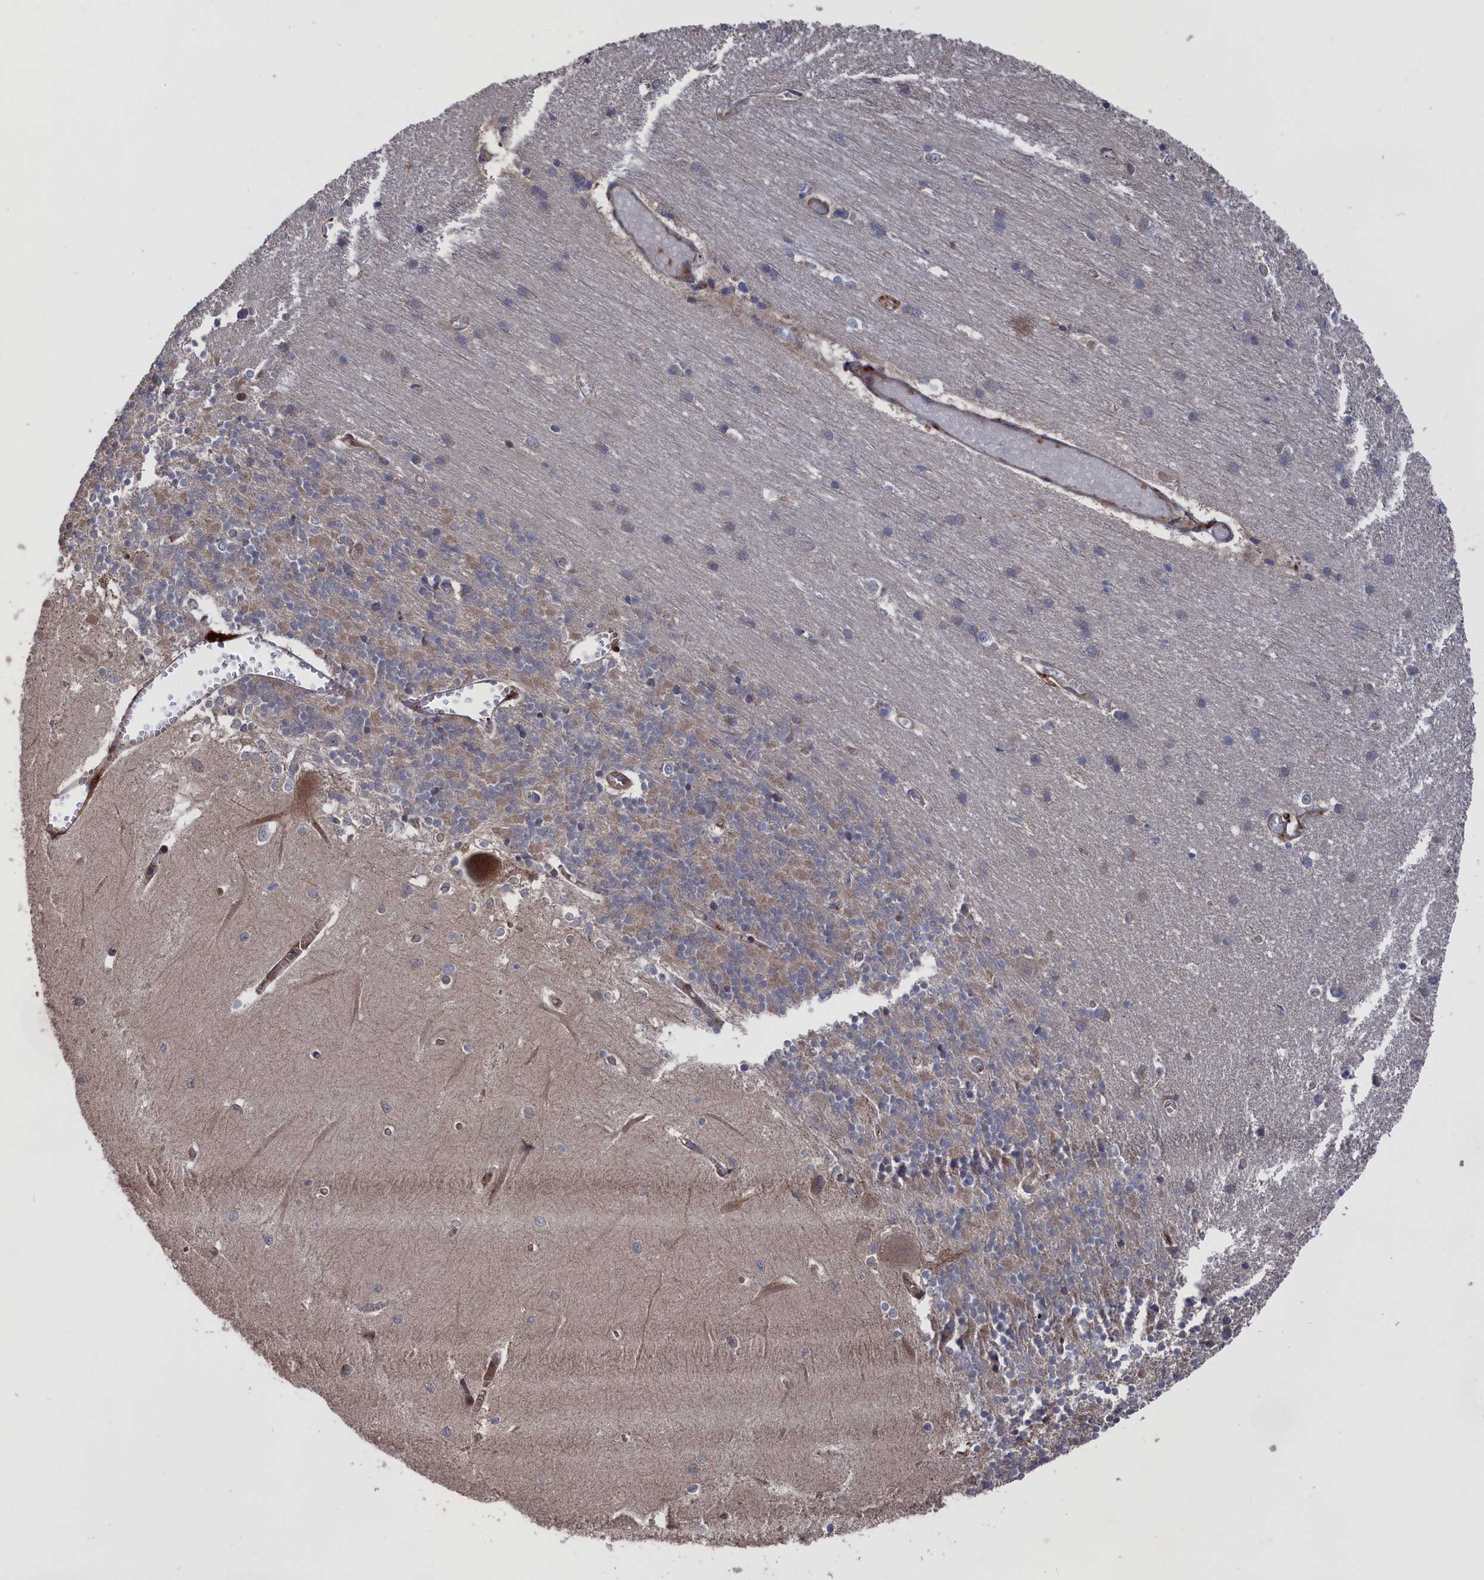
{"staining": {"intensity": "moderate", "quantity": "25%-75%", "location": "cytoplasmic/membranous"}, "tissue": "cerebellum", "cell_type": "Cells in granular layer", "image_type": "normal", "snomed": [{"axis": "morphology", "description": "Normal tissue, NOS"}, {"axis": "topography", "description": "Cerebellum"}], "caption": "An image showing moderate cytoplasmic/membranous staining in about 25%-75% of cells in granular layer in normal cerebellum, as visualized by brown immunohistochemical staining.", "gene": "PLA2G15", "patient": {"sex": "male", "age": 37}}